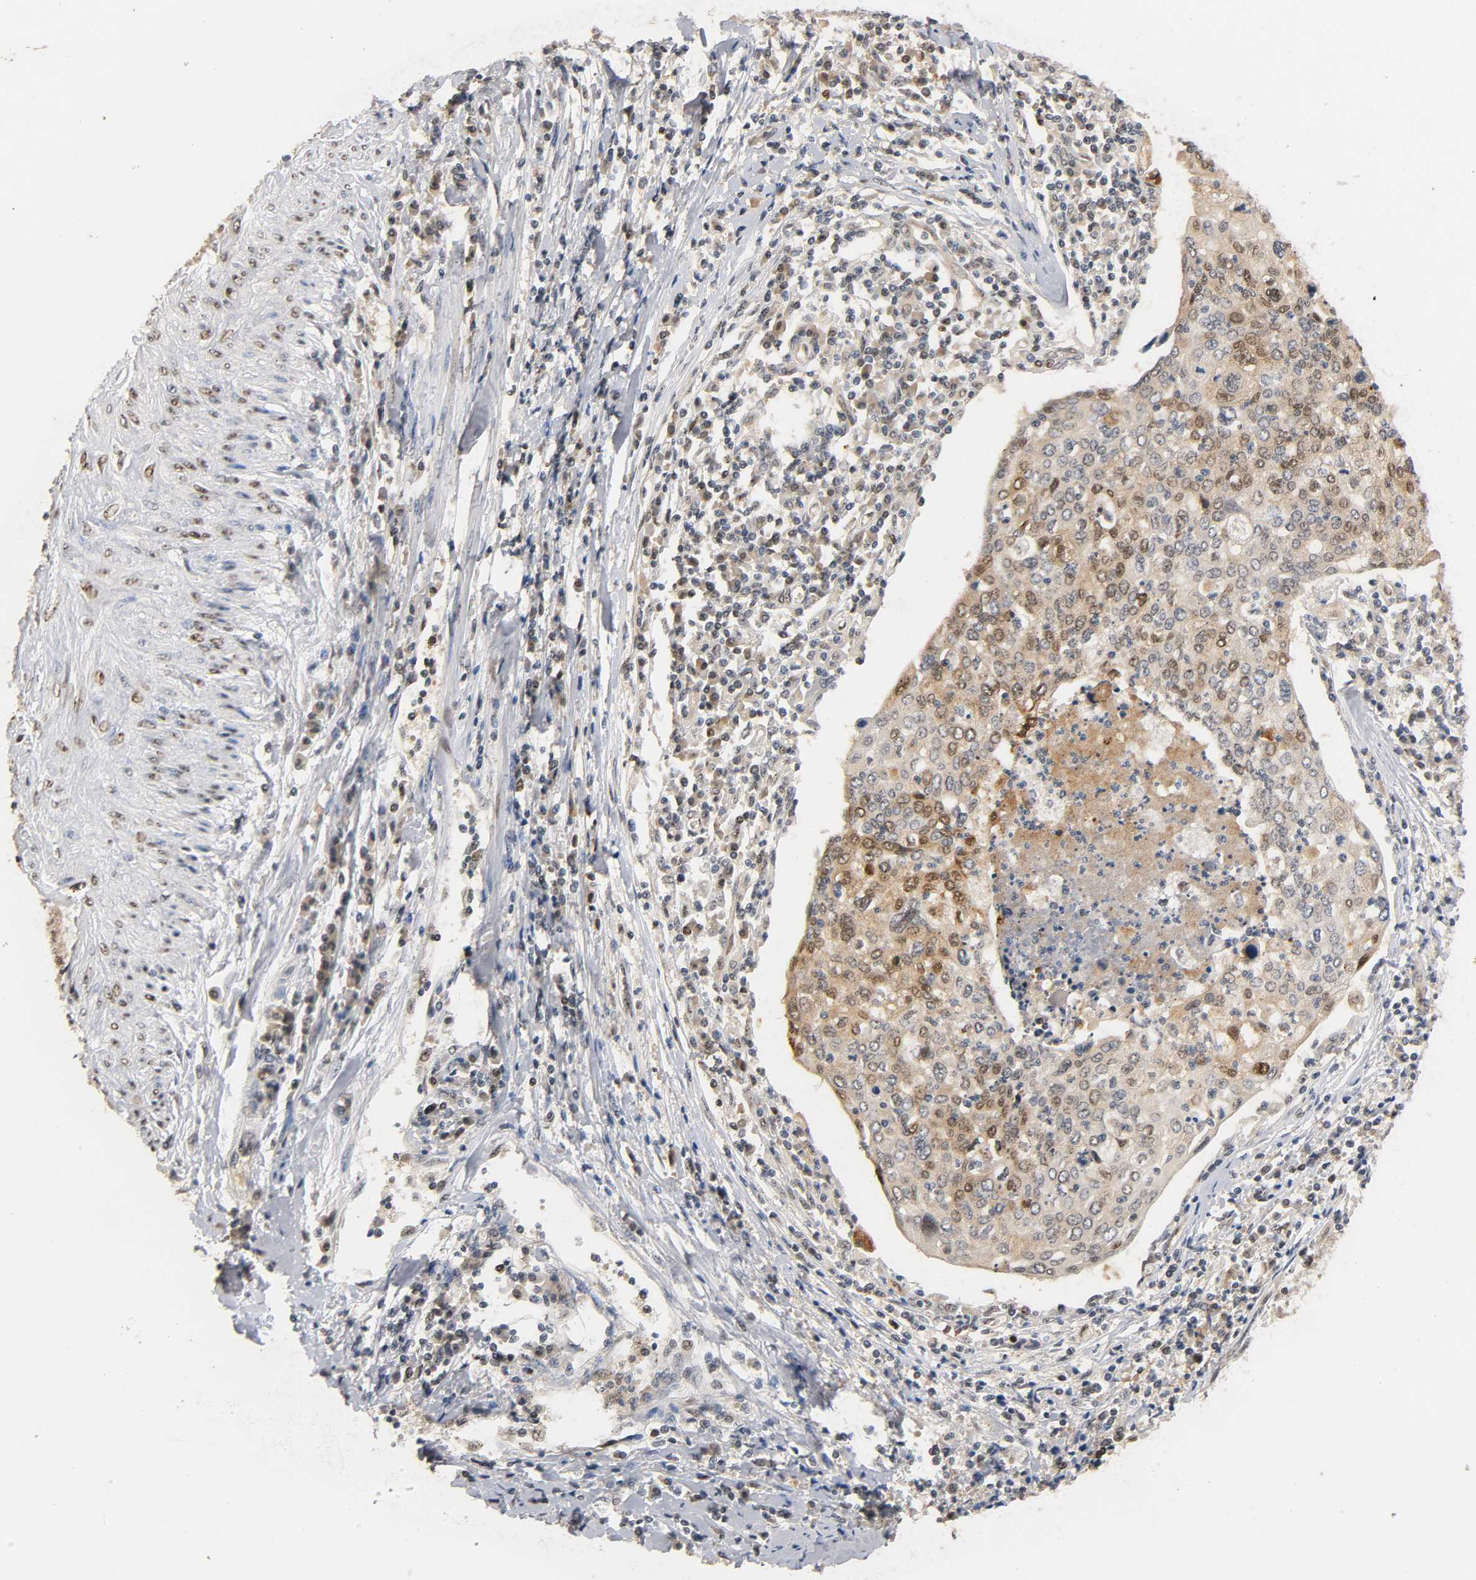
{"staining": {"intensity": "moderate", "quantity": "25%-75%", "location": "cytoplasmic/membranous,nuclear"}, "tissue": "cervical cancer", "cell_type": "Tumor cells", "image_type": "cancer", "snomed": [{"axis": "morphology", "description": "Squamous cell carcinoma, NOS"}, {"axis": "topography", "description": "Cervix"}], "caption": "IHC (DAB (3,3'-diaminobenzidine)) staining of squamous cell carcinoma (cervical) displays moderate cytoplasmic/membranous and nuclear protein positivity in about 25%-75% of tumor cells. The staining was performed using DAB (3,3'-diaminobenzidine), with brown indicating positive protein expression. Nuclei are stained blue with hematoxylin.", "gene": "UBC", "patient": {"sex": "female", "age": 40}}